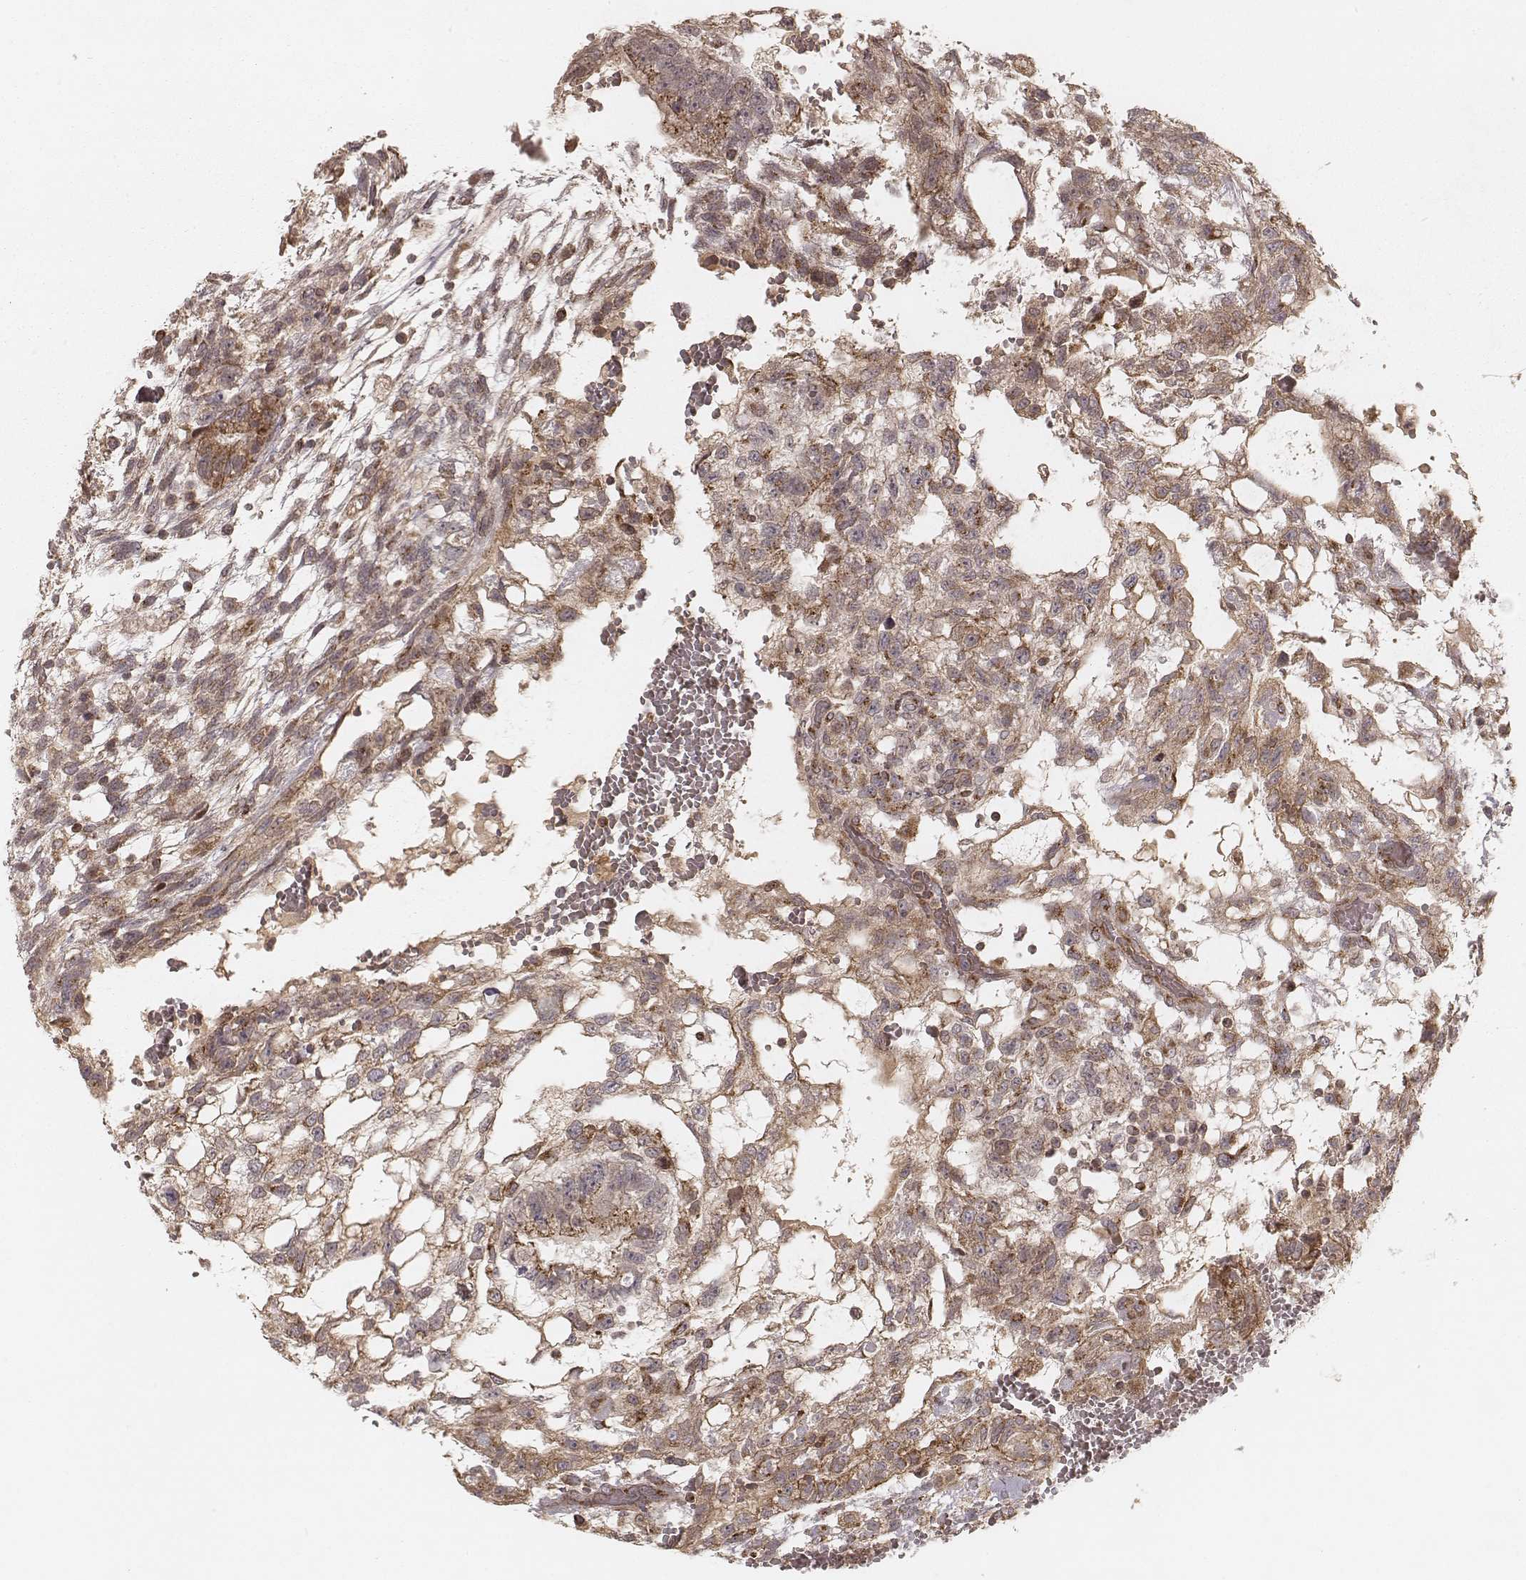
{"staining": {"intensity": "moderate", "quantity": ">75%", "location": "cytoplasmic/membranous"}, "tissue": "testis cancer", "cell_type": "Tumor cells", "image_type": "cancer", "snomed": [{"axis": "morphology", "description": "Carcinoma, Embryonal, NOS"}, {"axis": "topography", "description": "Testis"}], "caption": "High-magnification brightfield microscopy of embryonal carcinoma (testis) stained with DAB (brown) and counterstained with hematoxylin (blue). tumor cells exhibit moderate cytoplasmic/membranous expression is seen in about>75% of cells. (IHC, brightfield microscopy, high magnification).", "gene": "MYO19", "patient": {"sex": "male", "age": 32}}